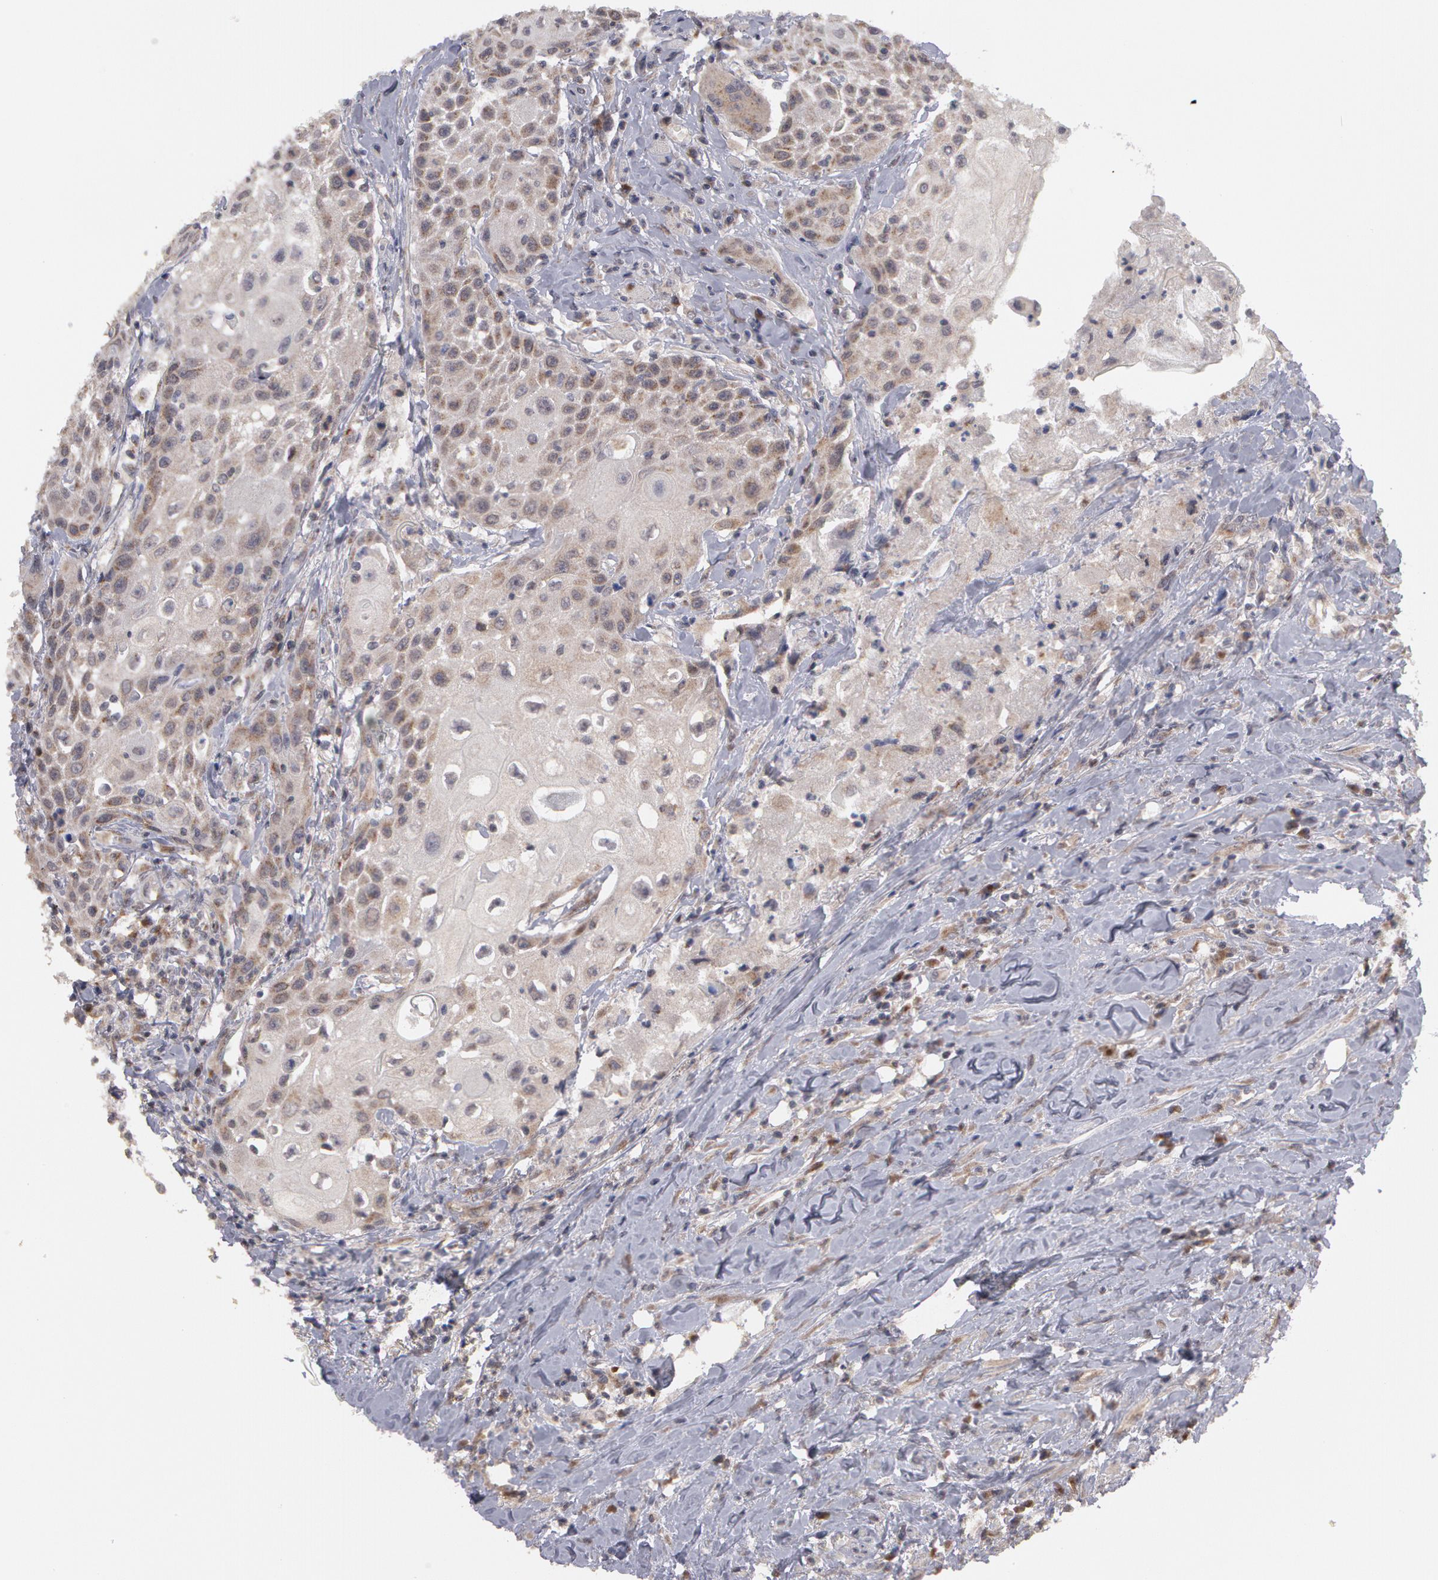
{"staining": {"intensity": "negative", "quantity": "none", "location": "none"}, "tissue": "head and neck cancer", "cell_type": "Tumor cells", "image_type": "cancer", "snomed": [{"axis": "morphology", "description": "Squamous cell carcinoma, NOS"}, {"axis": "topography", "description": "Oral tissue"}, {"axis": "topography", "description": "Head-Neck"}], "caption": "IHC photomicrograph of neoplastic tissue: human squamous cell carcinoma (head and neck) stained with DAB displays no significant protein staining in tumor cells.", "gene": "STX5", "patient": {"sex": "female", "age": 82}}